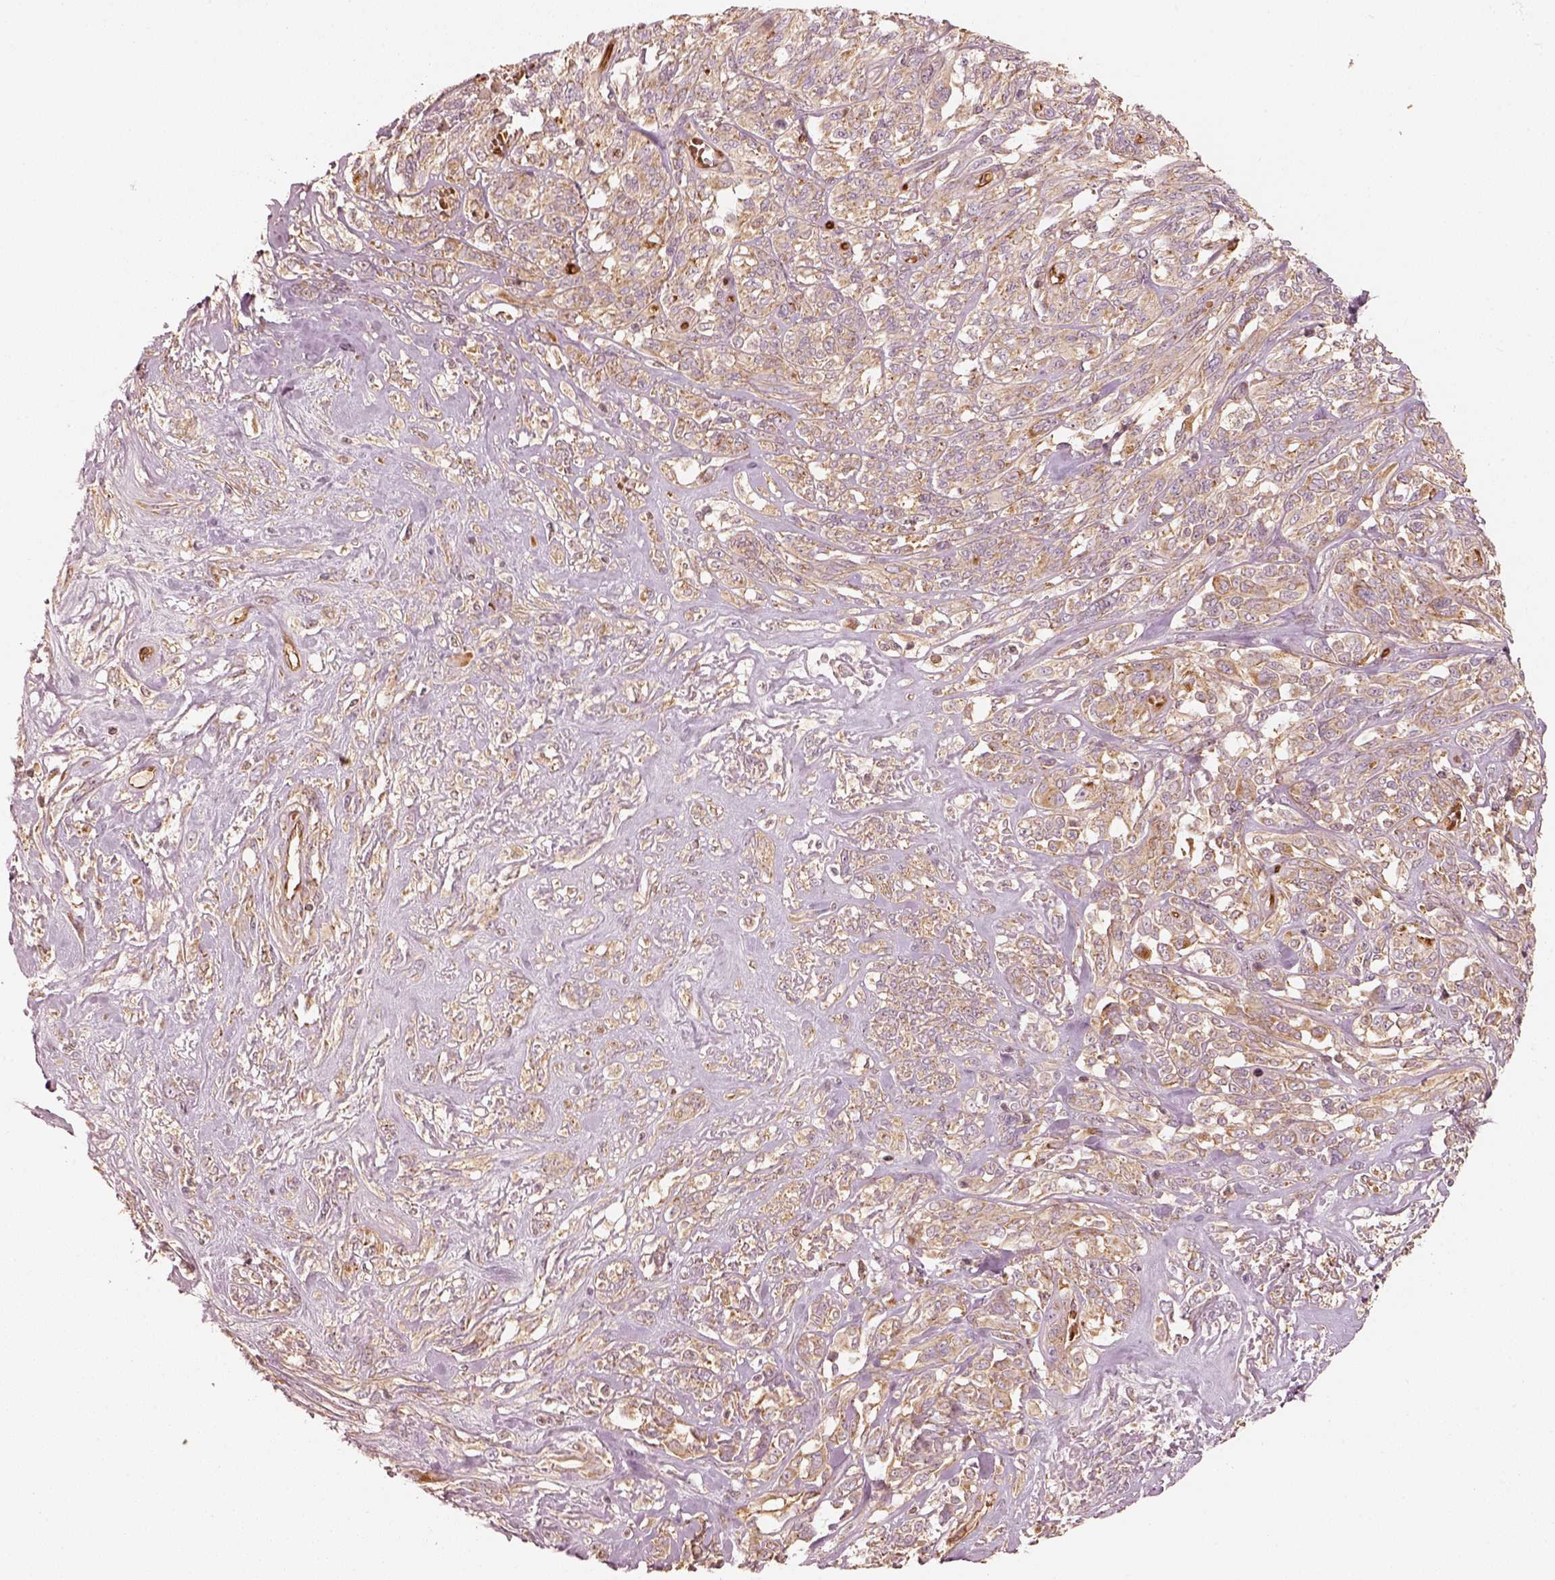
{"staining": {"intensity": "moderate", "quantity": ">75%", "location": "cytoplasmic/membranous"}, "tissue": "melanoma", "cell_type": "Tumor cells", "image_type": "cancer", "snomed": [{"axis": "morphology", "description": "Malignant melanoma, NOS"}, {"axis": "topography", "description": "Skin"}], "caption": "Human melanoma stained with a brown dye shows moderate cytoplasmic/membranous positive positivity in about >75% of tumor cells.", "gene": "FSCN1", "patient": {"sex": "female", "age": 91}}